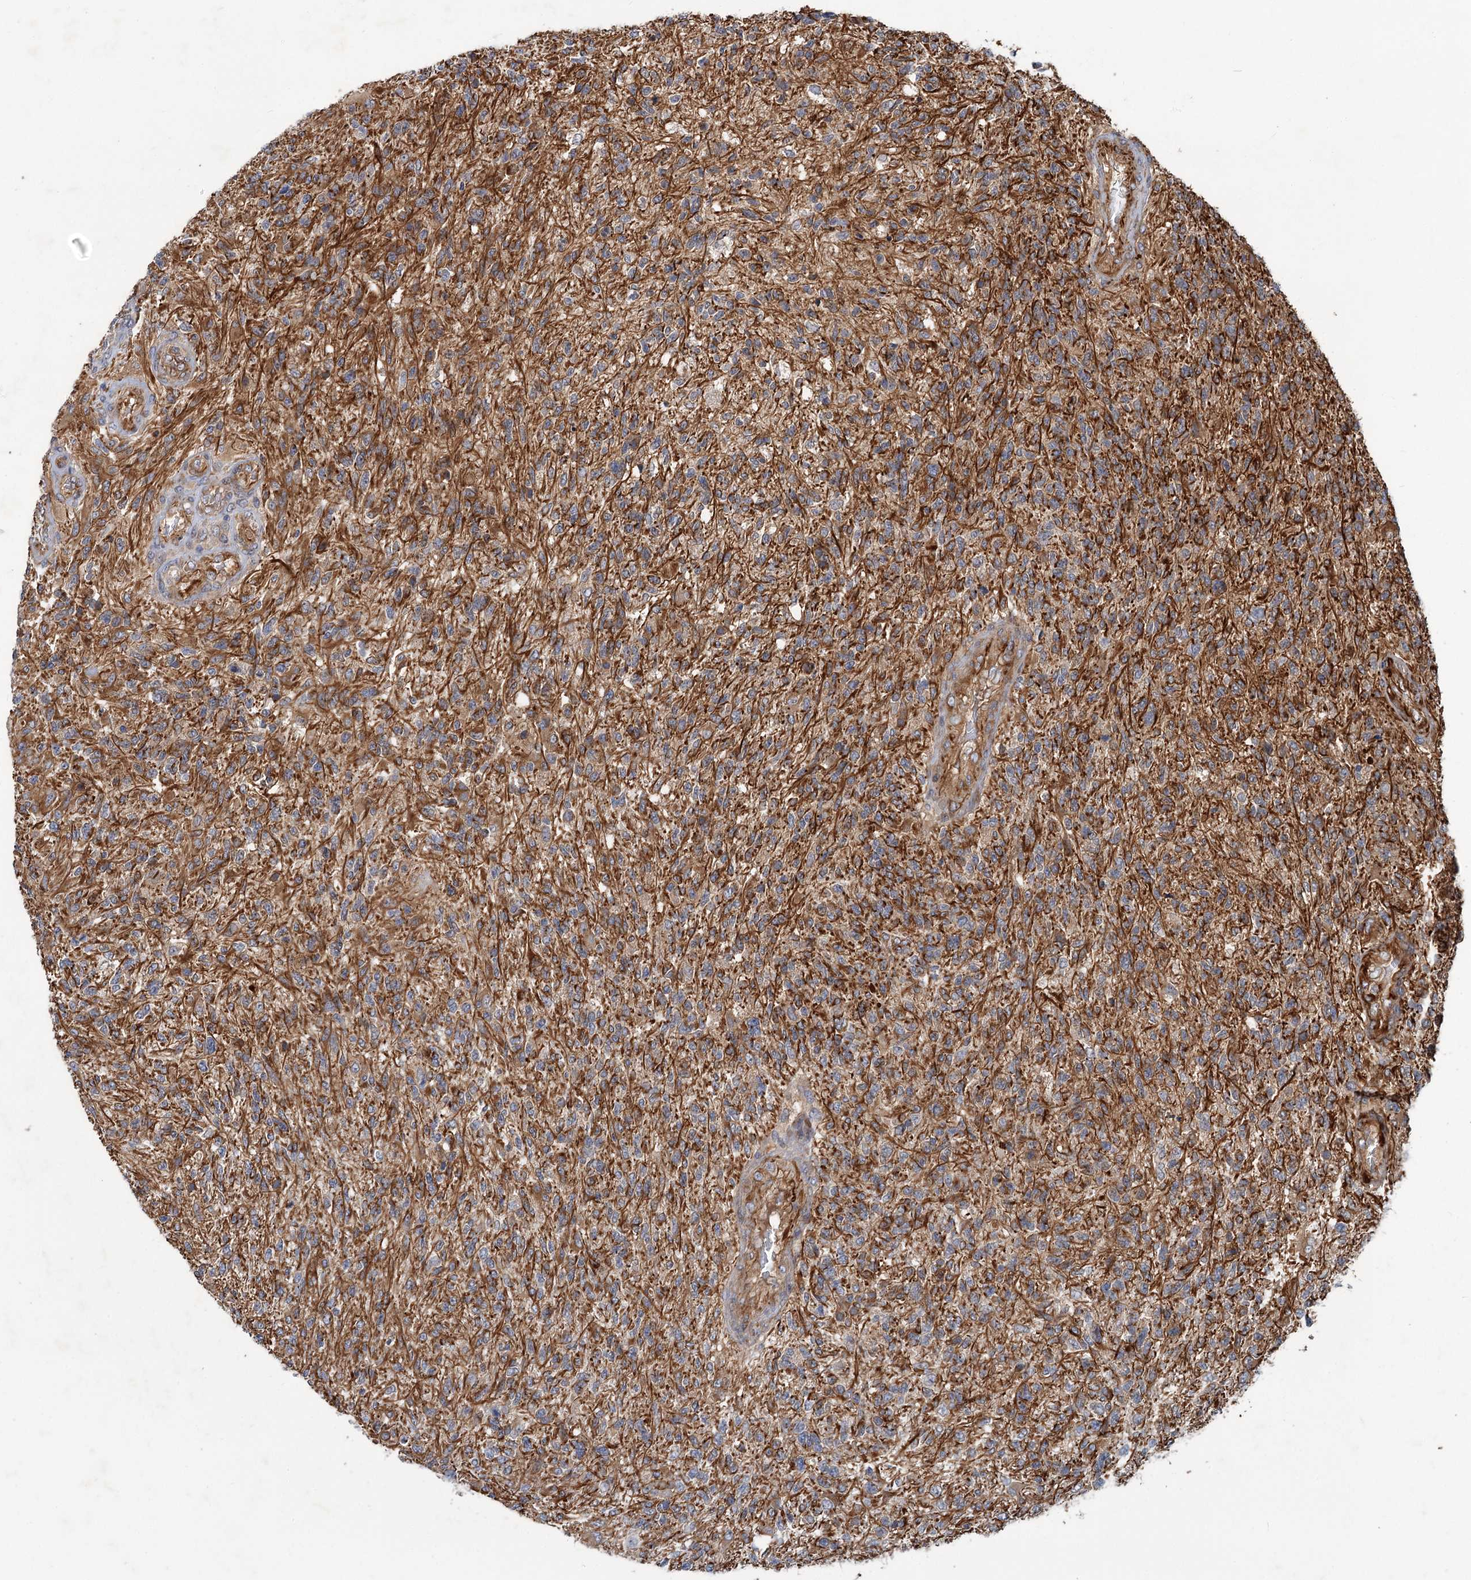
{"staining": {"intensity": "moderate", "quantity": "25%-75%", "location": "cytoplasmic/membranous"}, "tissue": "glioma", "cell_type": "Tumor cells", "image_type": "cancer", "snomed": [{"axis": "morphology", "description": "Glioma, malignant, High grade"}, {"axis": "topography", "description": "Brain"}], "caption": "Immunohistochemistry (IHC) histopathology image of neoplastic tissue: human glioma stained using IHC demonstrates medium levels of moderate protein expression localized specifically in the cytoplasmic/membranous of tumor cells, appearing as a cytoplasmic/membranous brown color.", "gene": "PKN2", "patient": {"sex": "male", "age": 56}}